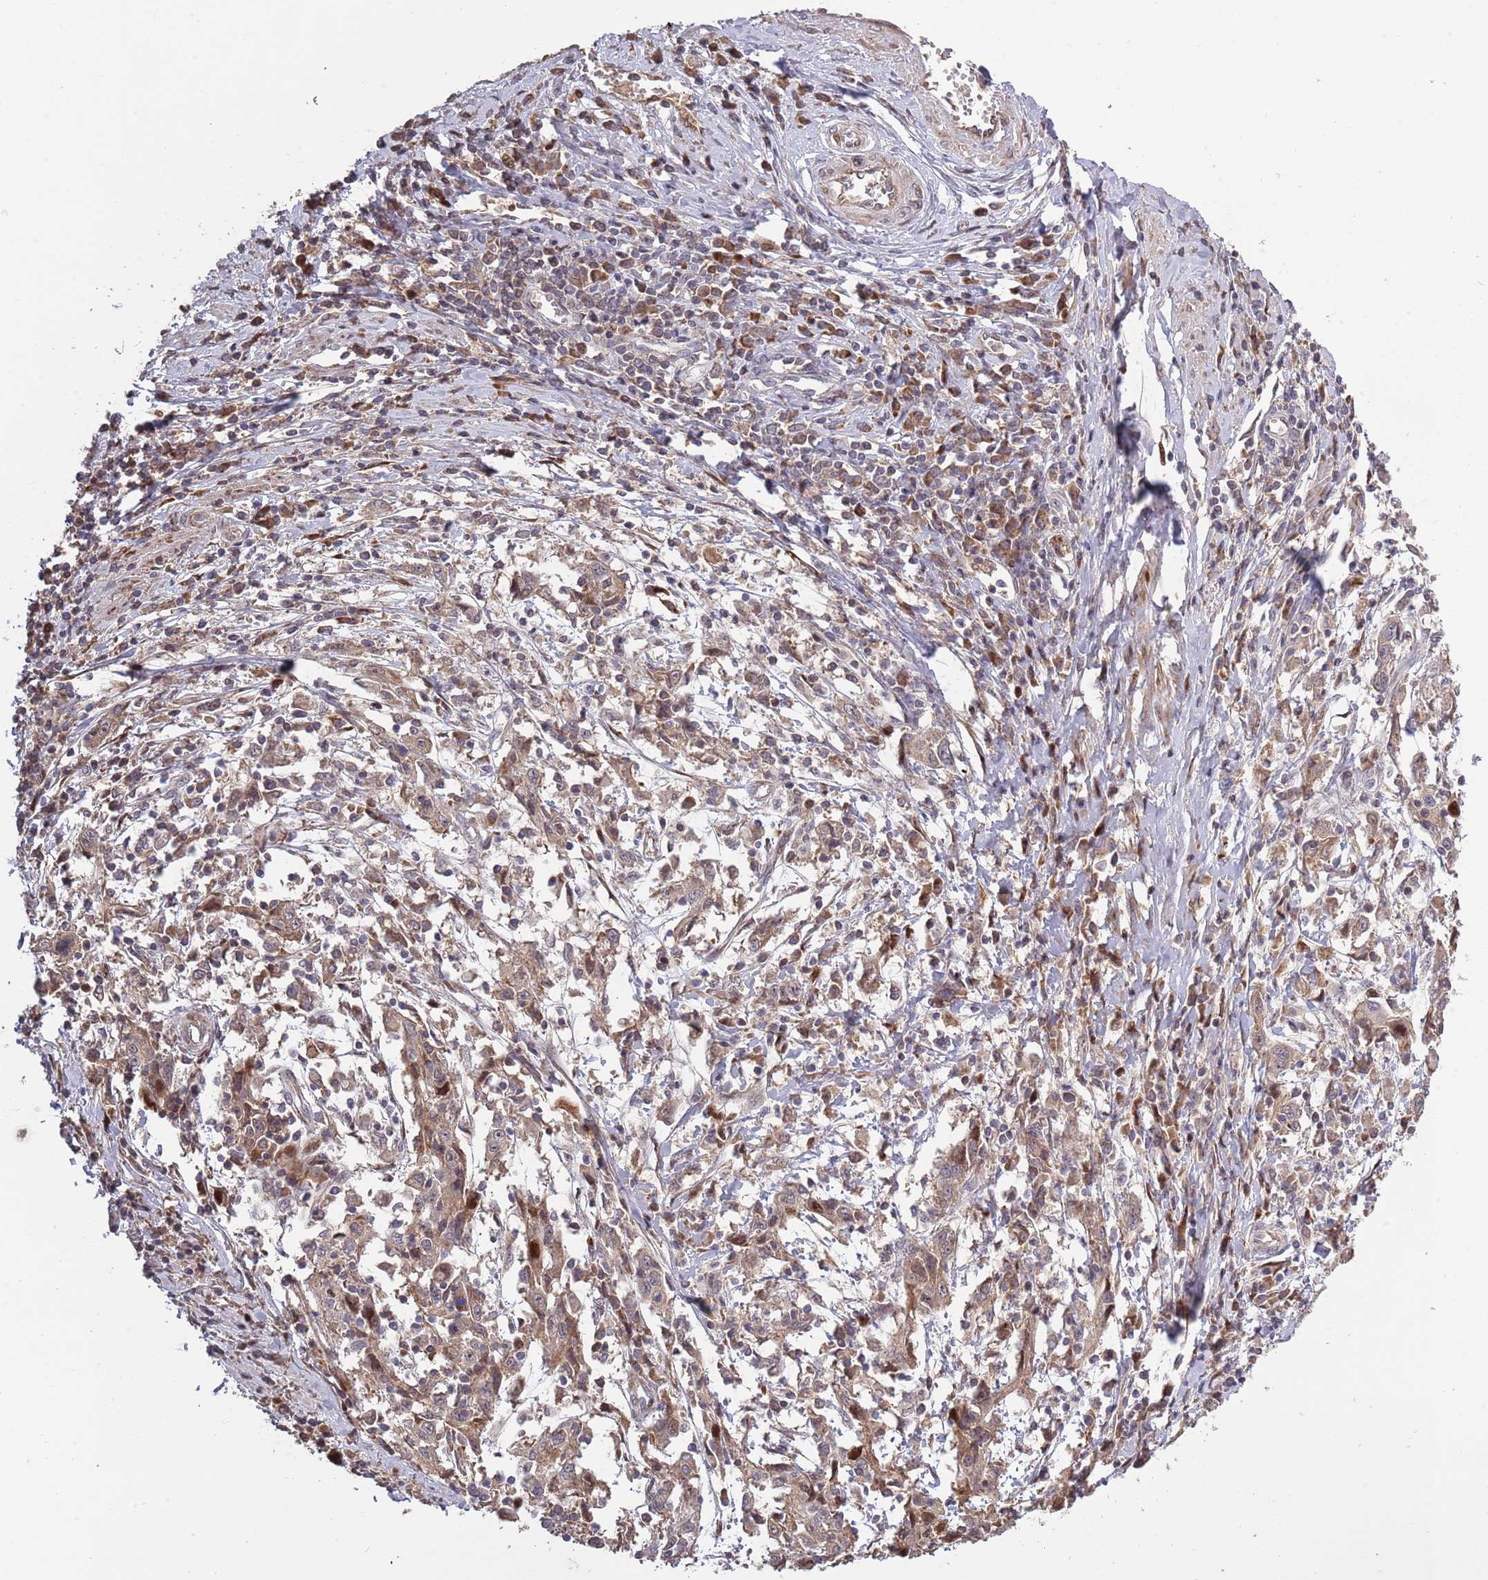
{"staining": {"intensity": "moderate", "quantity": ">75%", "location": "cytoplasmic/membranous"}, "tissue": "cervical cancer", "cell_type": "Tumor cells", "image_type": "cancer", "snomed": [{"axis": "morphology", "description": "Squamous cell carcinoma, NOS"}, {"axis": "topography", "description": "Cervix"}], "caption": "Cervical cancer tissue reveals moderate cytoplasmic/membranous positivity in approximately >75% of tumor cells", "gene": "SYNDIG1L", "patient": {"sex": "female", "age": 46}}